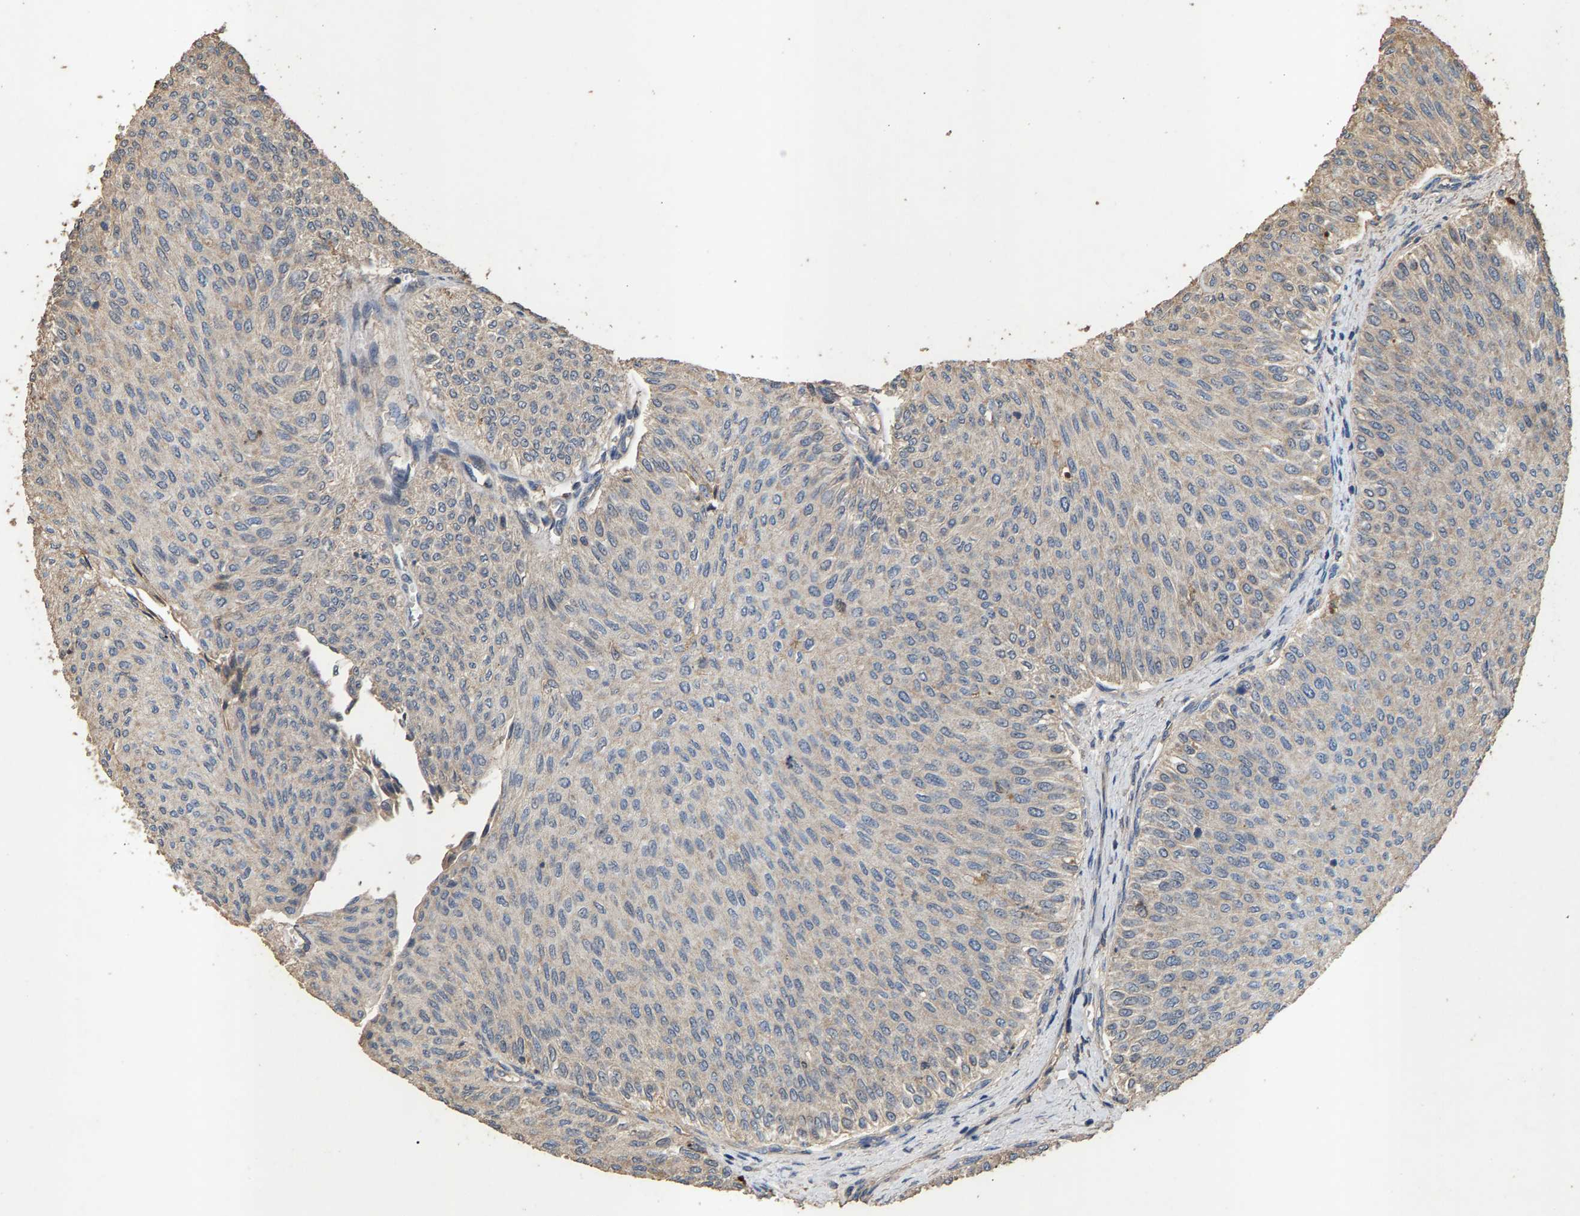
{"staining": {"intensity": "weak", "quantity": "<25%", "location": "cytoplasmic/membranous"}, "tissue": "urothelial cancer", "cell_type": "Tumor cells", "image_type": "cancer", "snomed": [{"axis": "morphology", "description": "Urothelial carcinoma, Low grade"}, {"axis": "topography", "description": "Urinary bladder"}], "caption": "Urothelial carcinoma (low-grade) was stained to show a protein in brown. There is no significant positivity in tumor cells. (Immunohistochemistry, brightfield microscopy, high magnification).", "gene": "HTRA3", "patient": {"sex": "male", "age": 78}}